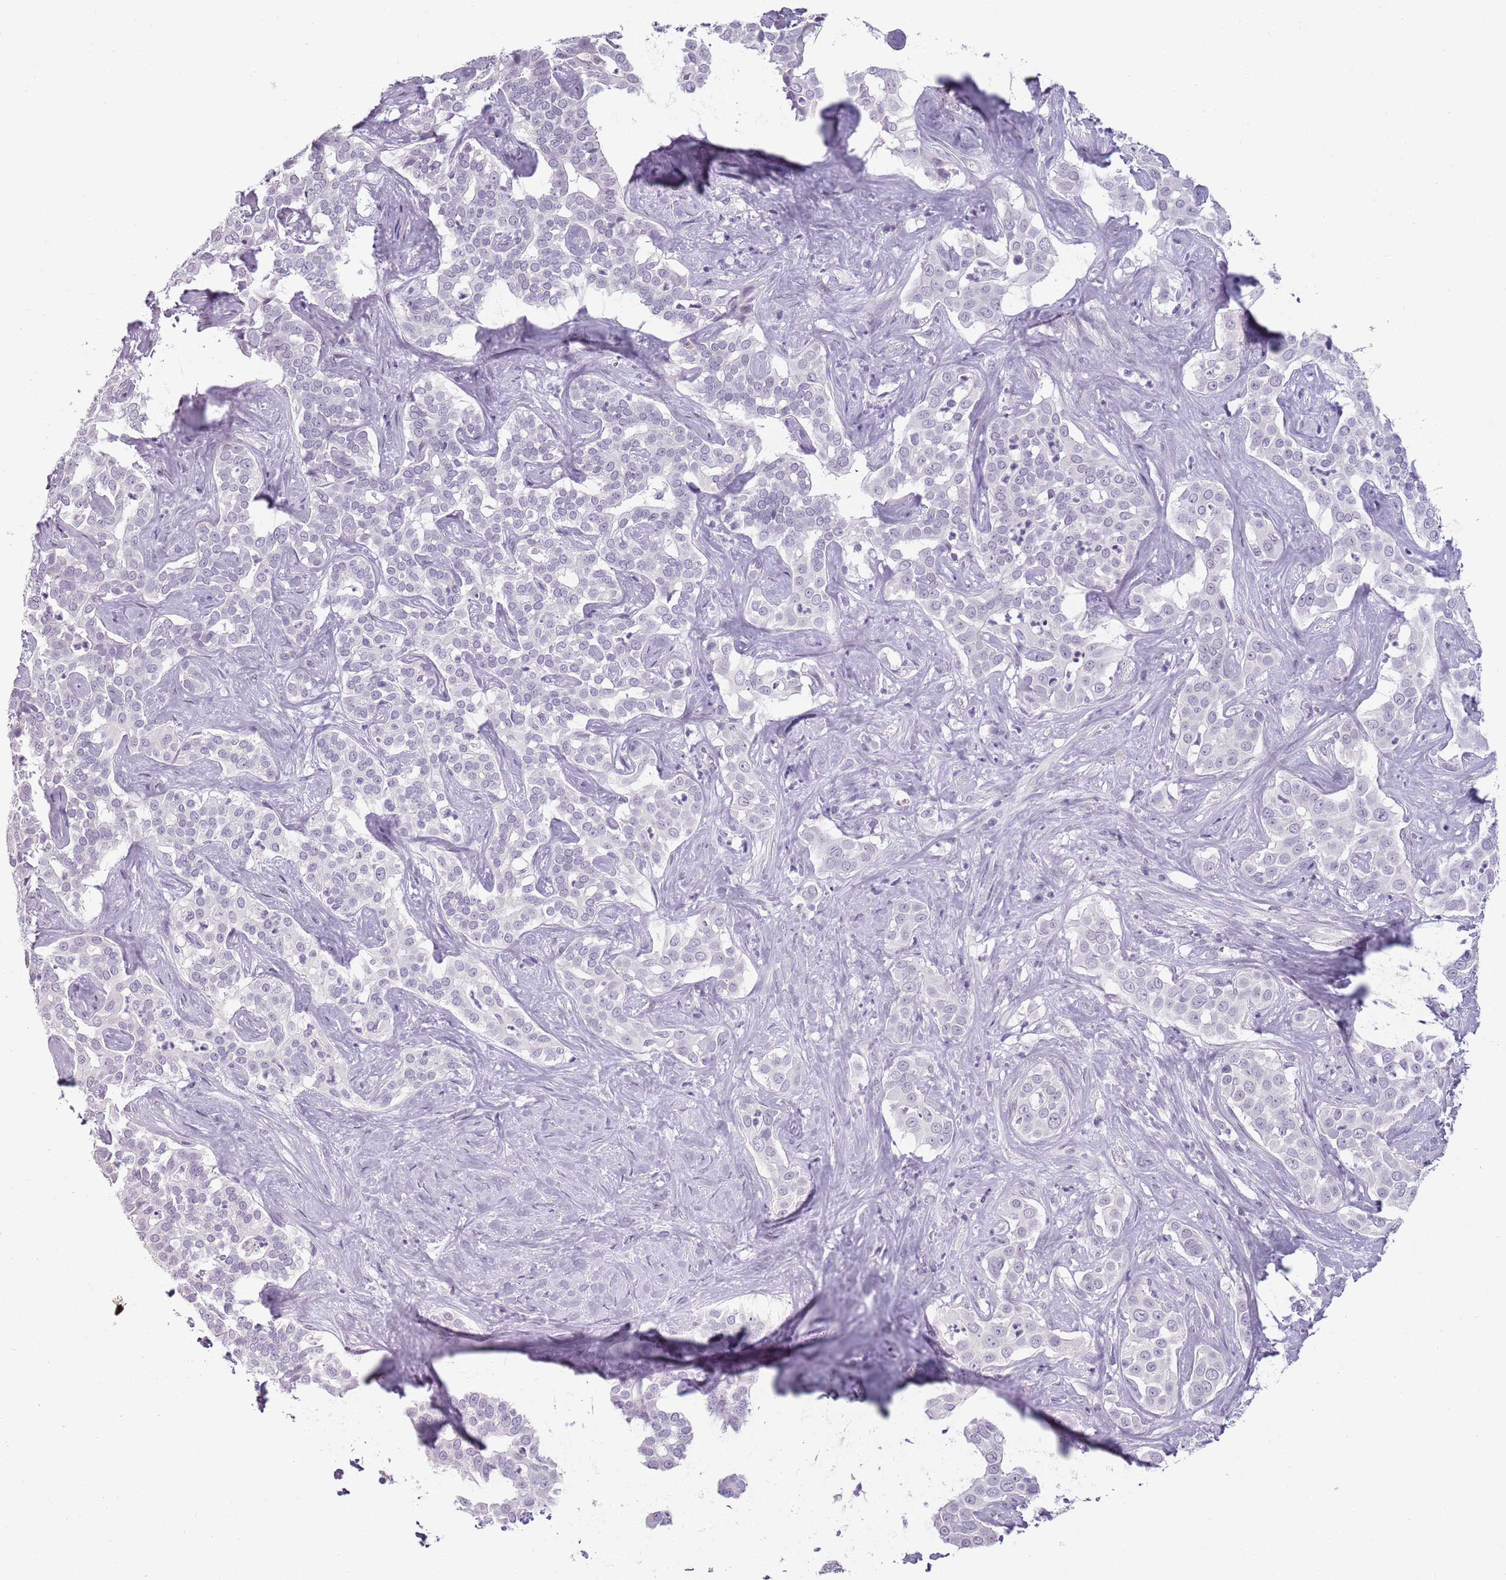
{"staining": {"intensity": "negative", "quantity": "none", "location": "none"}, "tissue": "liver cancer", "cell_type": "Tumor cells", "image_type": "cancer", "snomed": [{"axis": "morphology", "description": "Cholangiocarcinoma"}, {"axis": "topography", "description": "Liver"}], "caption": "DAB (3,3'-diaminobenzidine) immunohistochemical staining of liver cancer (cholangiocarcinoma) demonstrates no significant positivity in tumor cells.", "gene": "PIEZO1", "patient": {"sex": "male", "age": 67}}